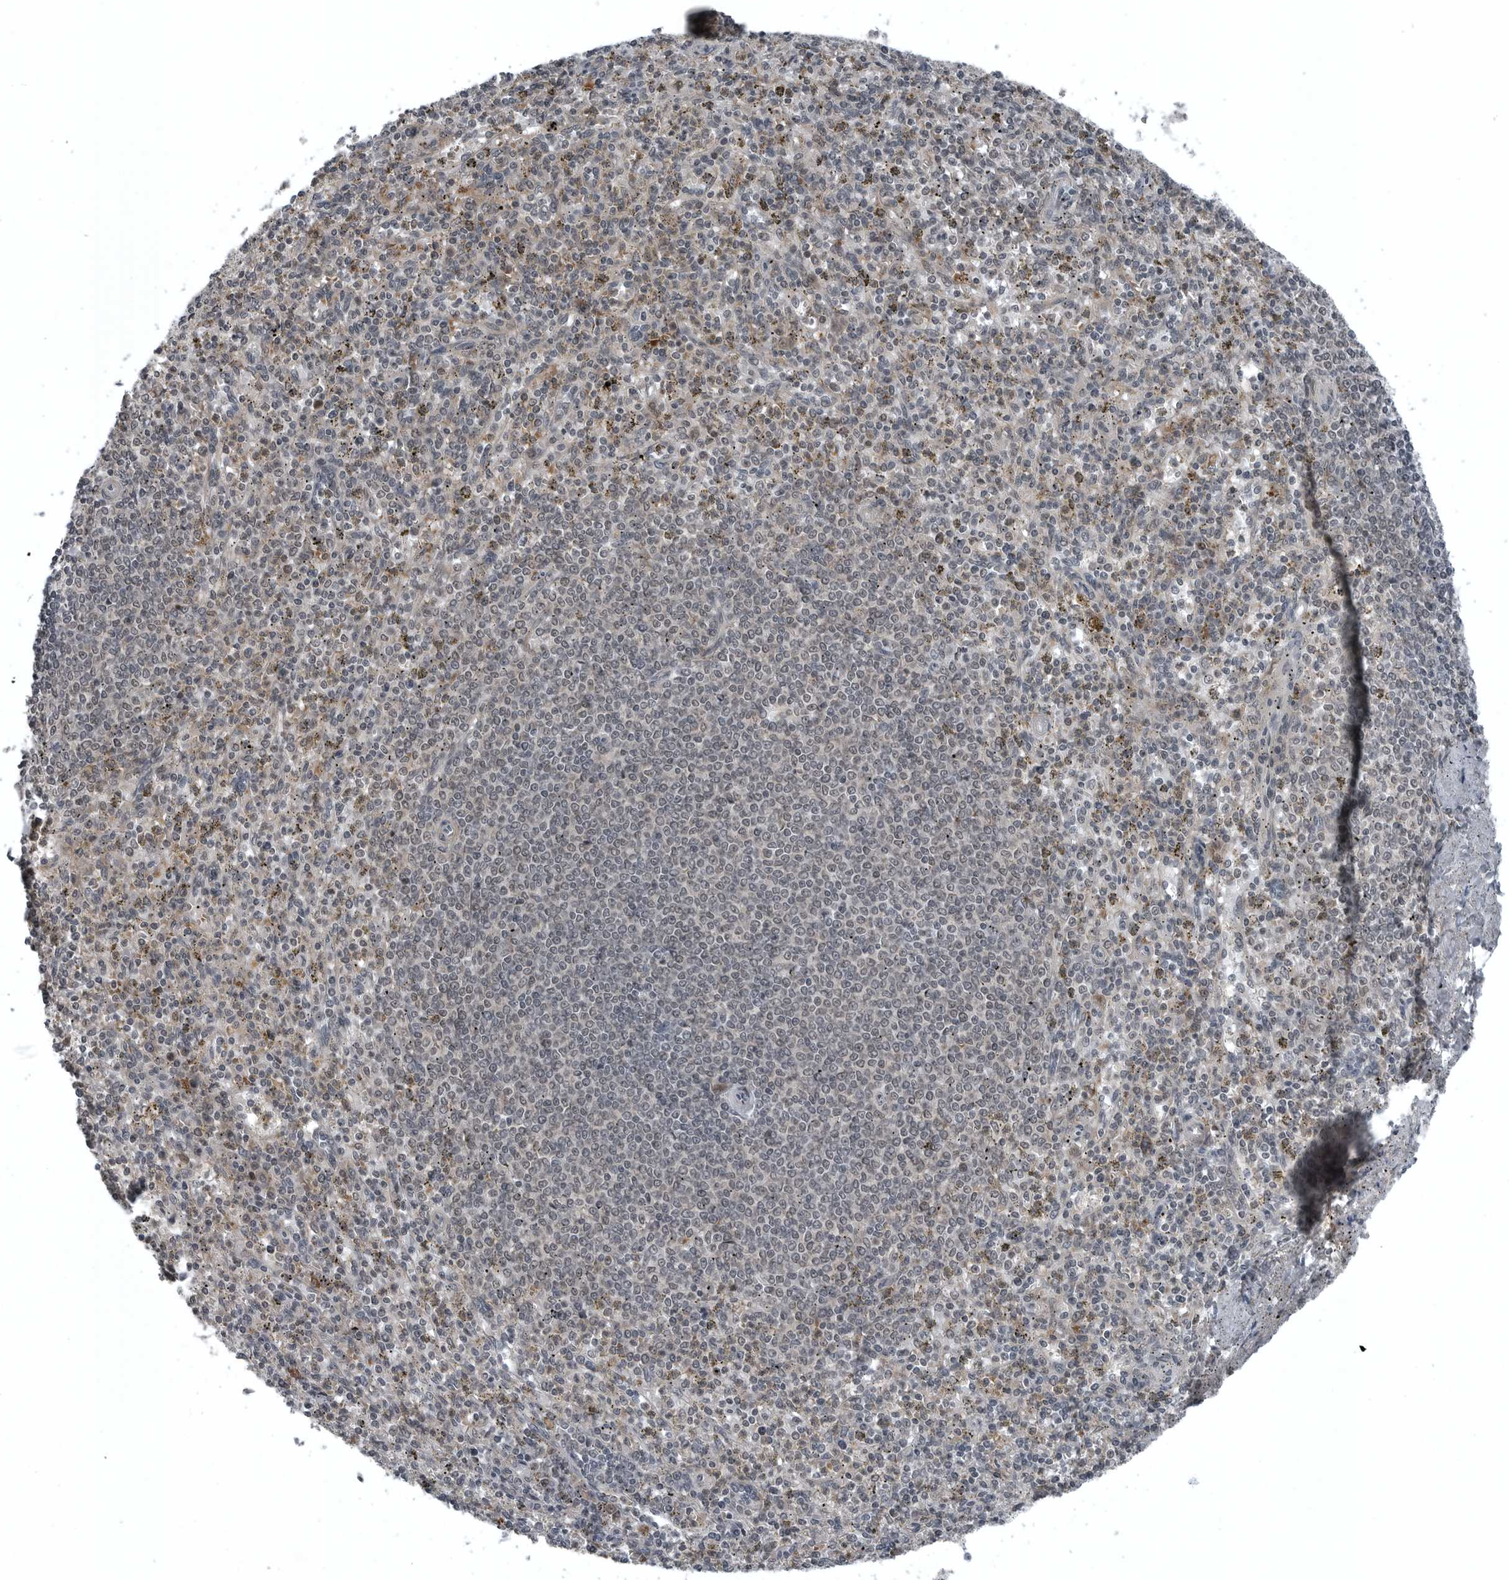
{"staining": {"intensity": "weak", "quantity": "<25%", "location": "nuclear"}, "tissue": "spleen", "cell_type": "Cells in red pulp", "image_type": "normal", "snomed": [{"axis": "morphology", "description": "Normal tissue, NOS"}, {"axis": "topography", "description": "Spleen"}], "caption": "A high-resolution photomicrograph shows immunohistochemistry staining of benign spleen, which displays no significant expression in cells in red pulp. (DAB (3,3'-diaminobenzidine) immunohistochemistry, high magnification).", "gene": "GAK", "patient": {"sex": "male", "age": 72}}